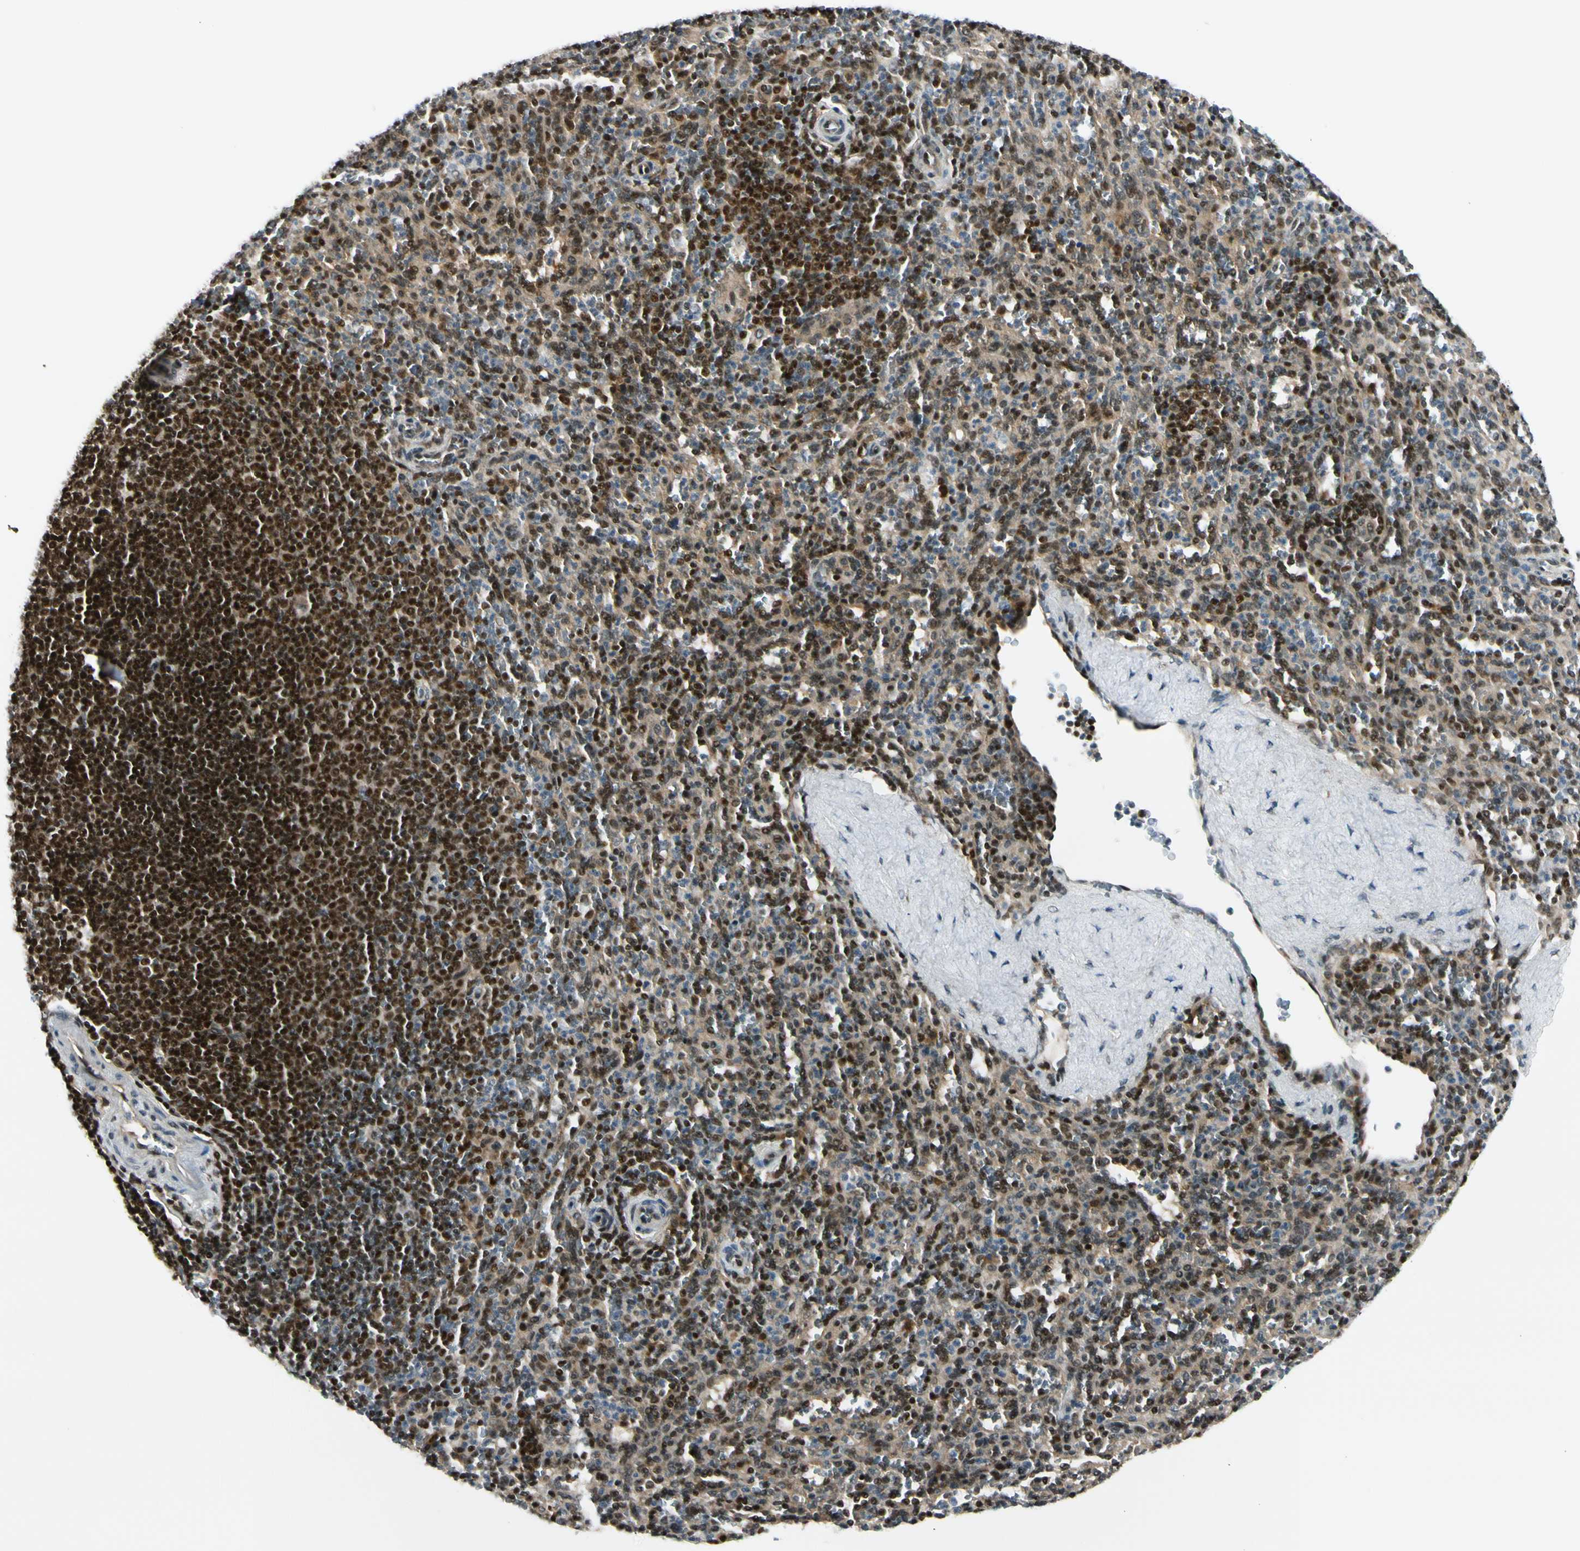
{"staining": {"intensity": "strong", "quantity": "25%-75%", "location": "nuclear"}, "tissue": "spleen", "cell_type": "Cells in red pulp", "image_type": "normal", "snomed": [{"axis": "morphology", "description": "Normal tissue, NOS"}, {"axis": "topography", "description": "Spleen"}], "caption": "This photomicrograph displays IHC staining of normal human spleen, with high strong nuclear expression in about 25%-75% of cells in red pulp.", "gene": "DAXX", "patient": {"sex": "male", "age": 36}}